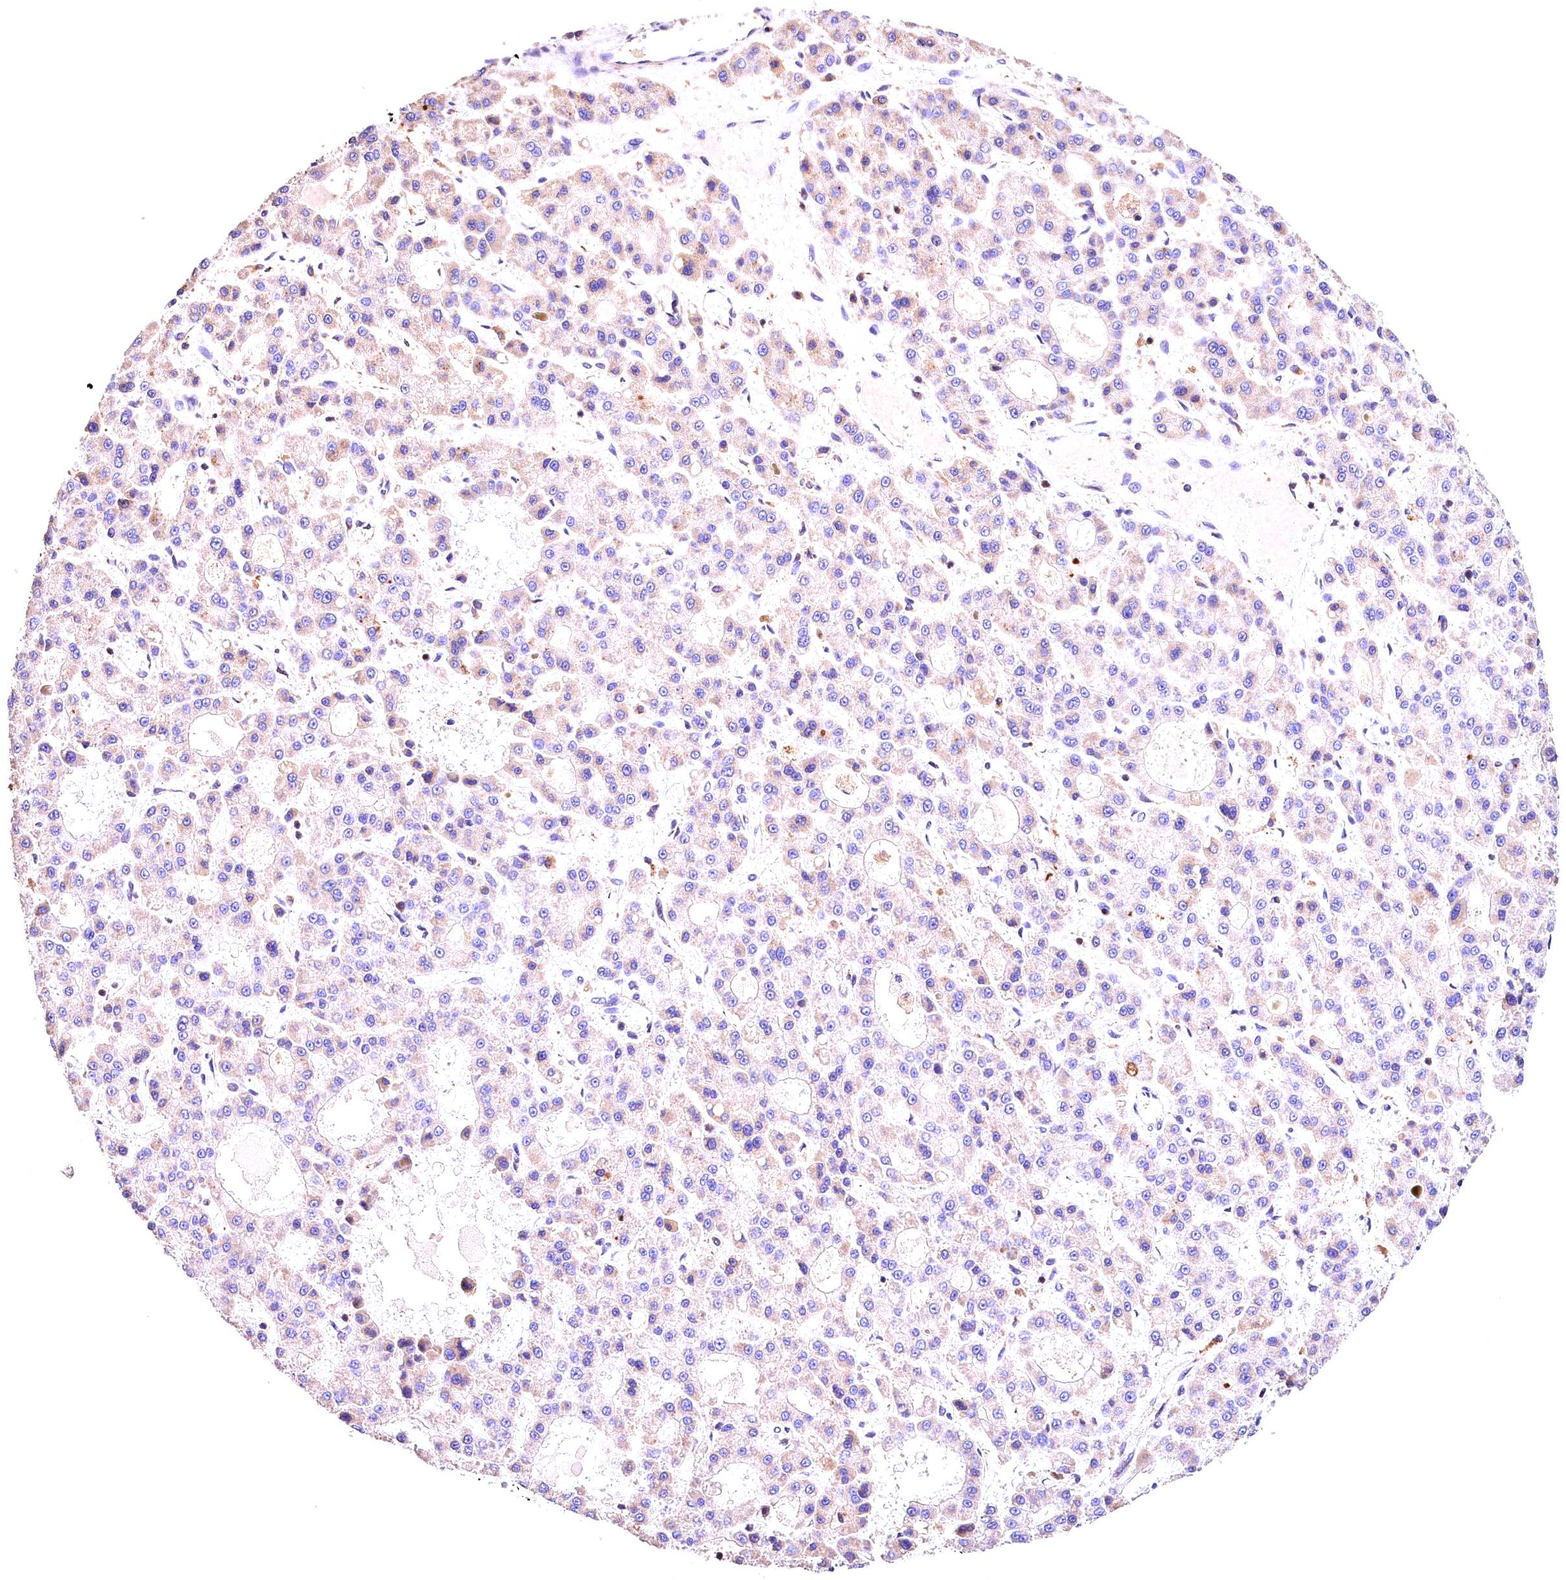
{"staining": {"intensity": "negative", "quantity": "none", "location": "none"}, "tissue": "liver cancer", "cell_type": "Tumor cells", "image_type": "cancer", "snomed": [{"axis": "morphology", "description": "Carcinoma, Hepatocellular, NOS"}, {"axis": "topography", "description": "Liver"}], "caption": "DAB immunohistochemical staining of human liver hepatocellular carcinoma demonstrates no significant positivity in tumor cells.", "gene": "KPTN", "patient": {"sex": "male", "age": 70}}